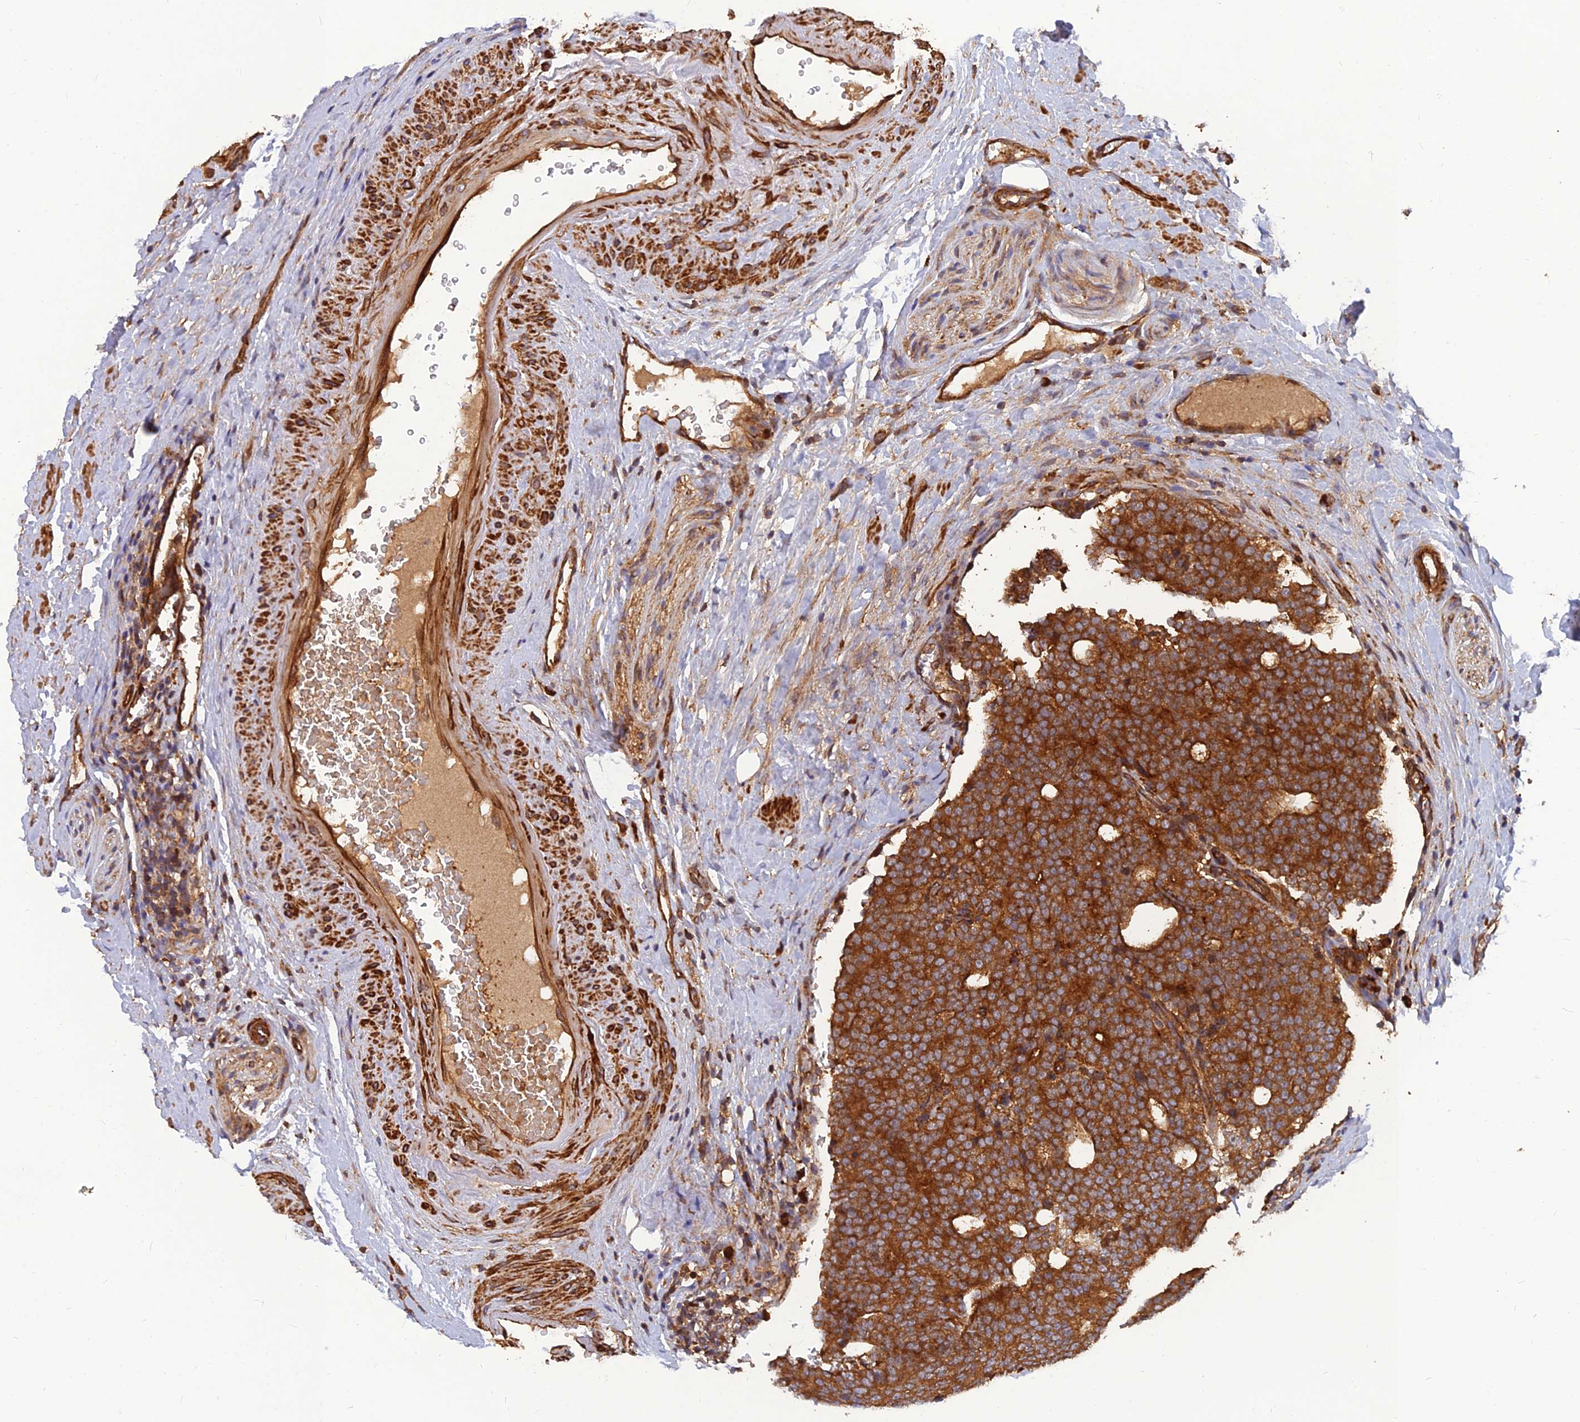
{"staining": {"intensity": "strong", "quantity": ">75%", "location": "cytoplasmic/membranous"}, "tissue": "prostate cancer", "cell_type": "Tumor cells", "image_type": "cancer", "snomed": [{"axis": "morphology", "description": "Adenocarcinoma, High grade"}, {"axis": "topography", "description": "Prostate"}], "caption": "Prostate adenocarcinoma (high-grade) stained with a brown dye shows strong cytoplasmic/membranous positive staining in approximately >75% of tumor cells.", "gene": "RELCH", "patient": {"sex": "male", "age": 56}}